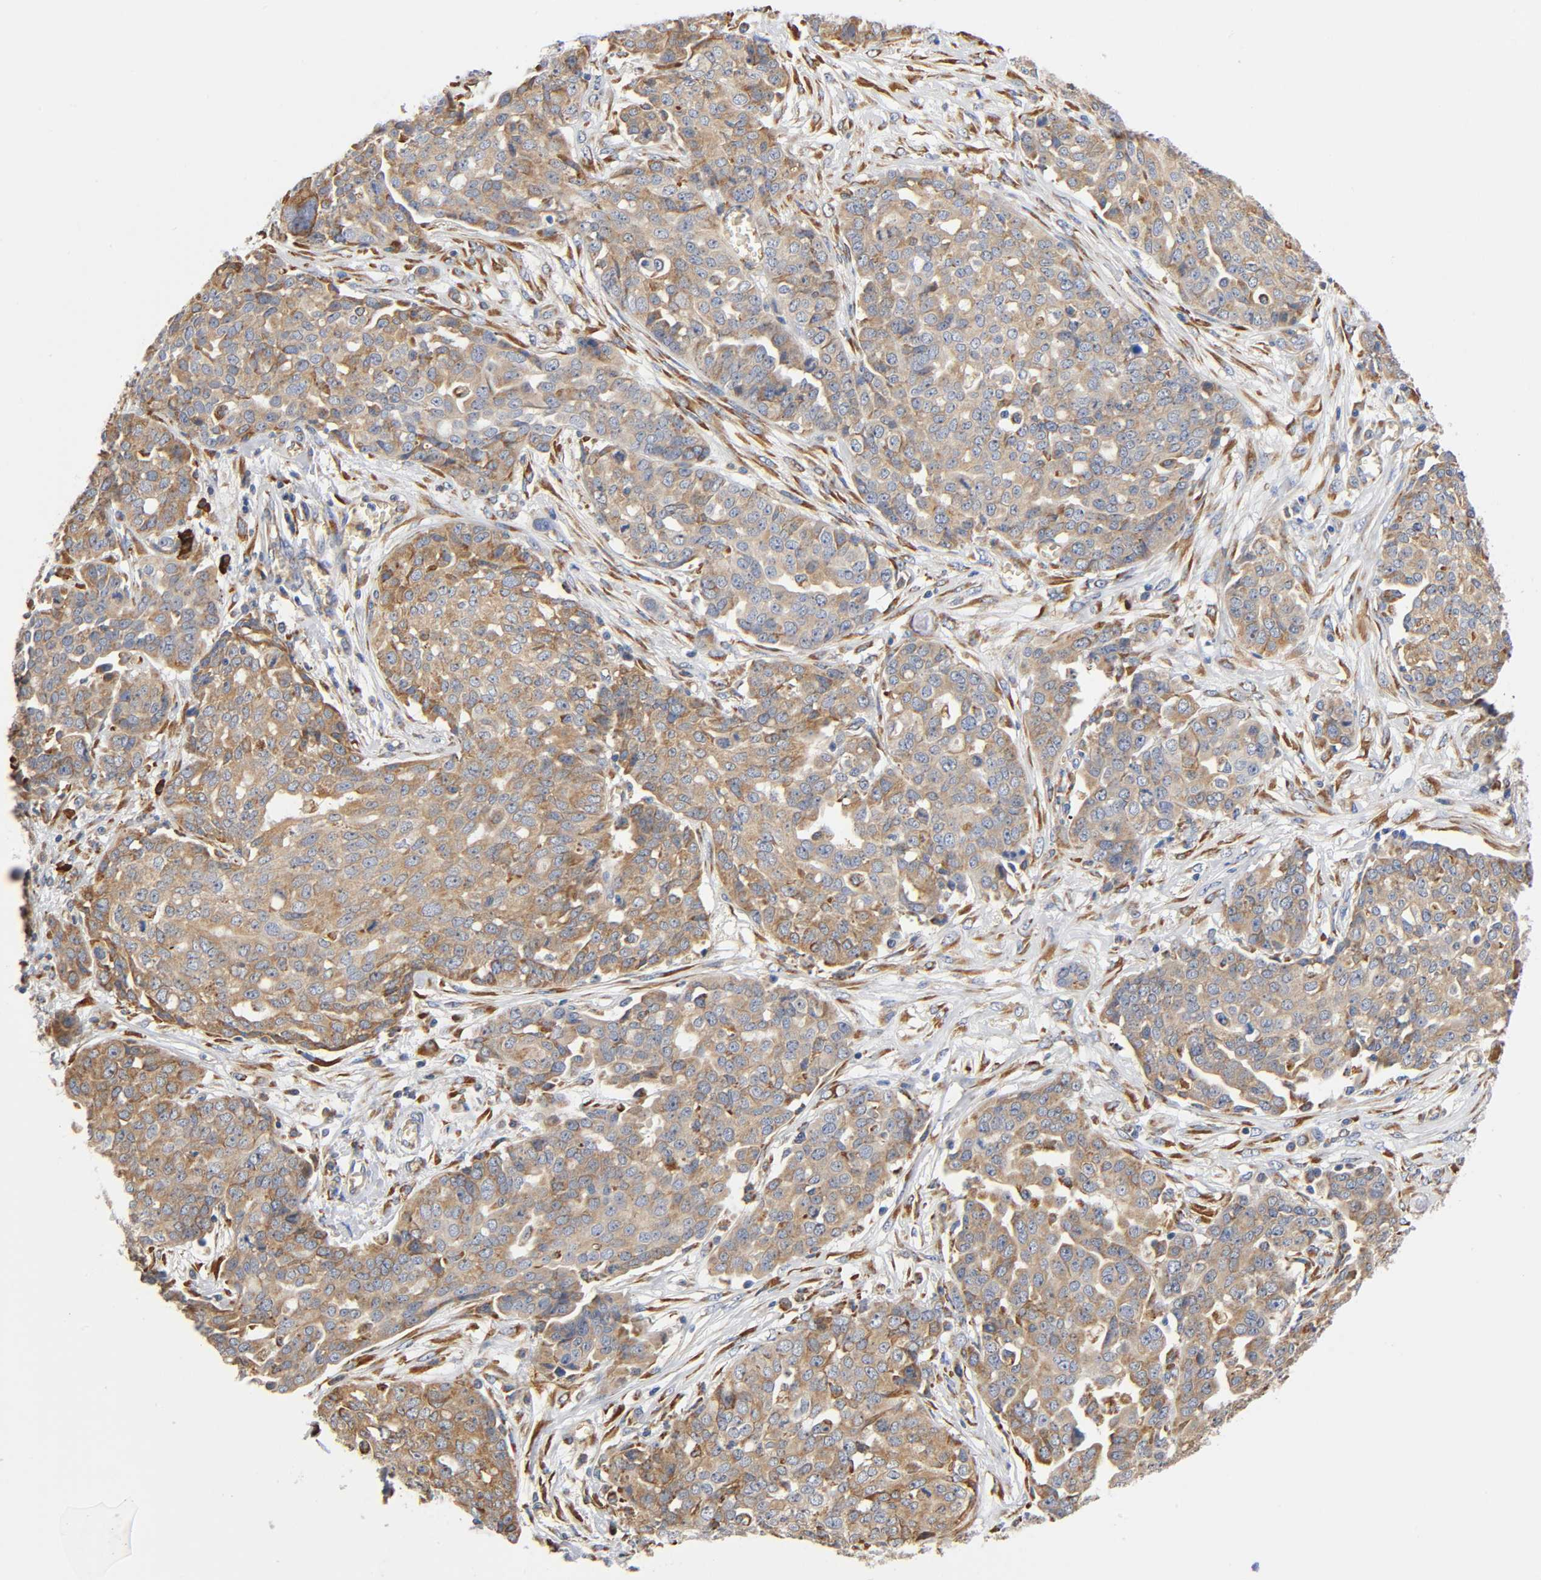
{"staining": {"intensity": "weak", "quantity": ">75%", "location": "cytoplasmic/membranous"}, "tissue": "ovarian cancer", "cell_type": "Tumor cells", "image_type": "cancer", "snomed": [{"axis": "morphology", "description": "Cystadenocarcinoma, serous, NOS"}, {"axis": "topography", "description": "Soft tissue"}, {"axis": "topography", "description": "Ovary"}], "caption": "Protein analysis of serous cystadenocarcinoma (ovarian) tissue demonstrates weak cytoplasmic/membranous positivity in approximately >75% of tumor cells.", "gene": "UCKL1", "patient": {"sex": "female", "age": 57}}